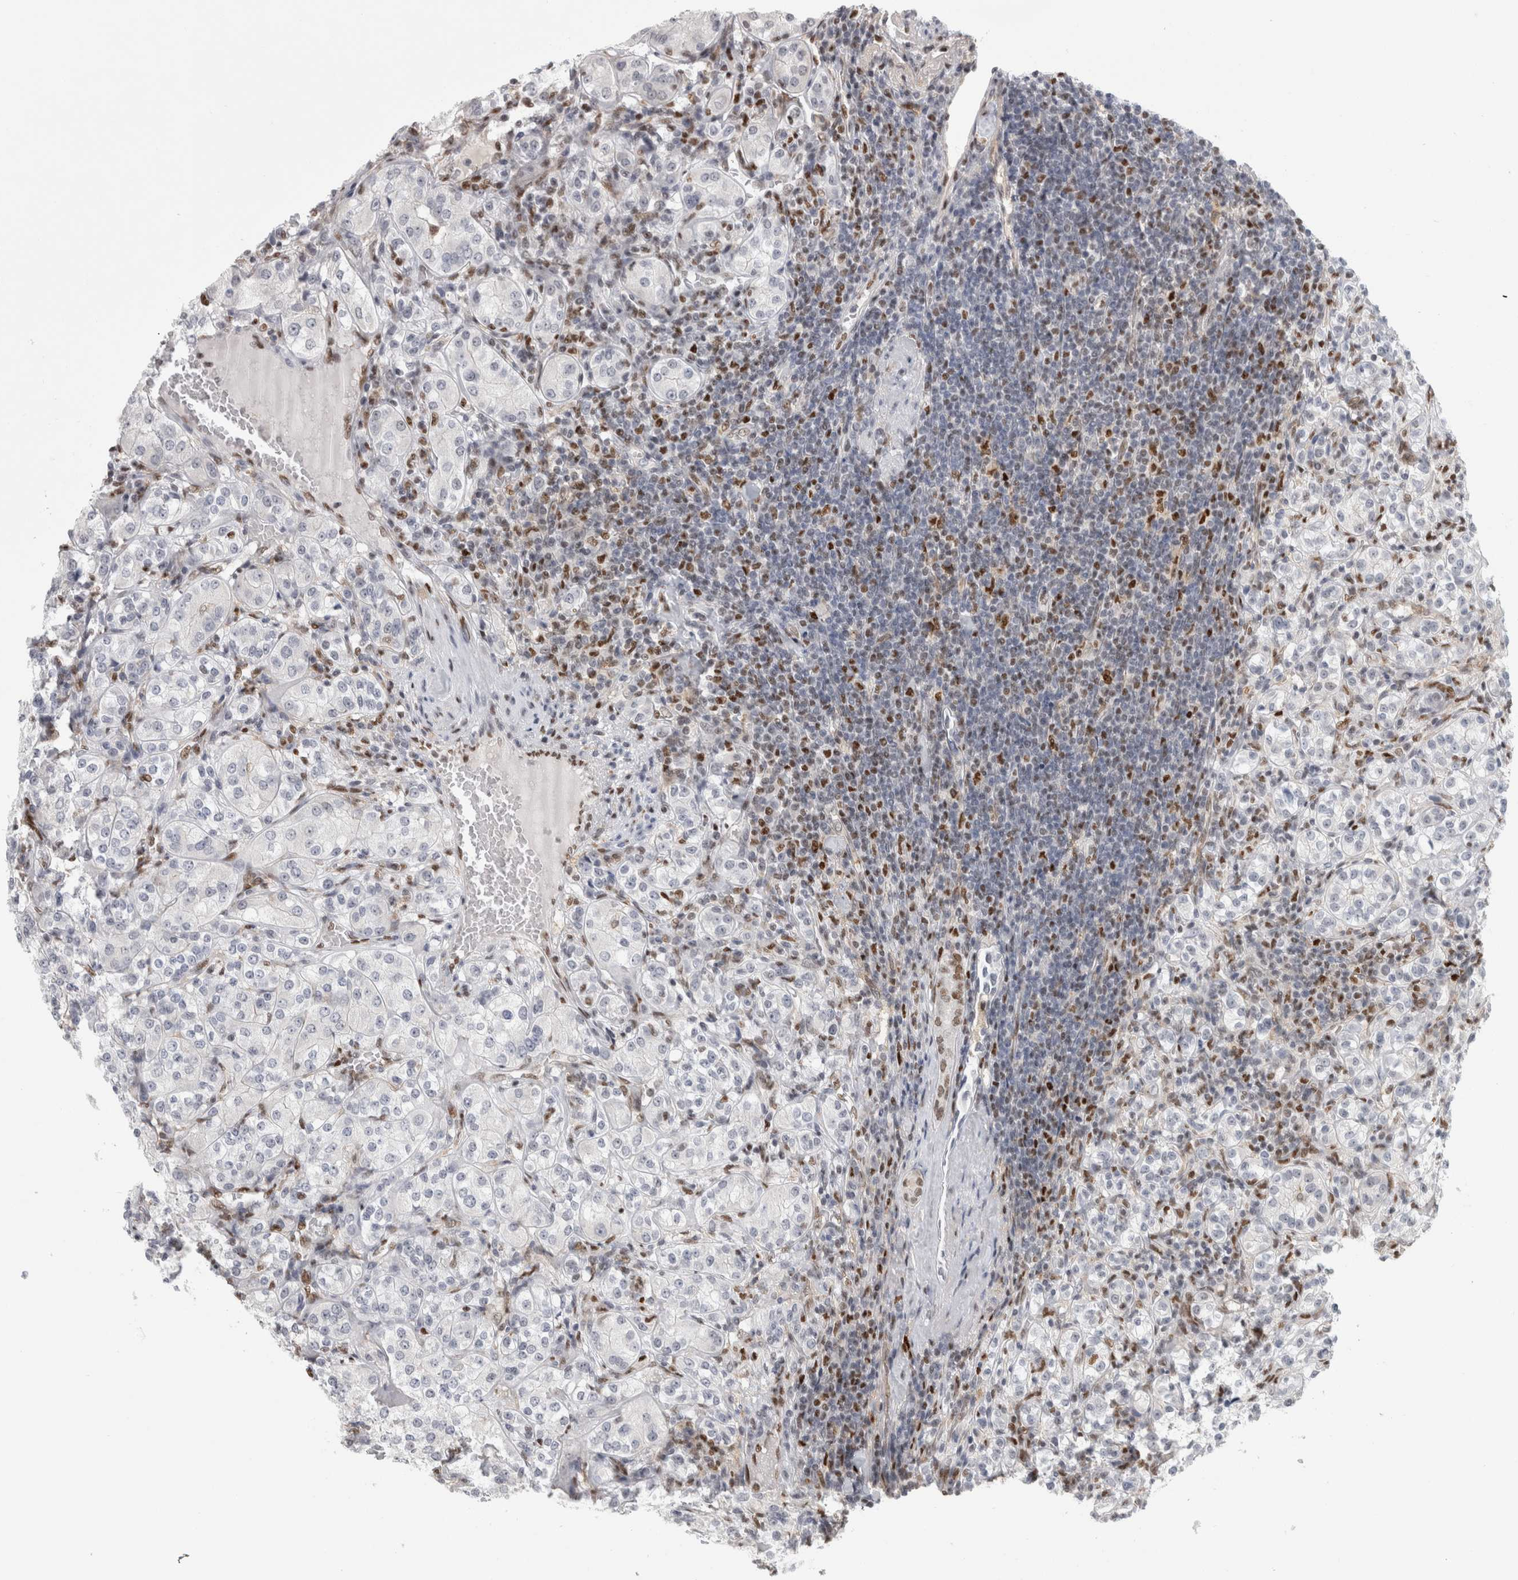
{"staining": {"intensity": "negative", "quantity": "none", "location": "none"}, "tissue": "renal cancer", "cell_type": "Tumor cells", "image_type": "cancer", "snomed": [{"axis": "morphology", "description": "Adenocarcinoma, NOS"}, {"axis": "topography", "description": "Kidney"}], "caption": "Protein analysis of adenocarcinoma (renal) displays no significant expression in tumor cells.", "gene": "SRARP", "patient": {"sex": "male", "age": 77}}